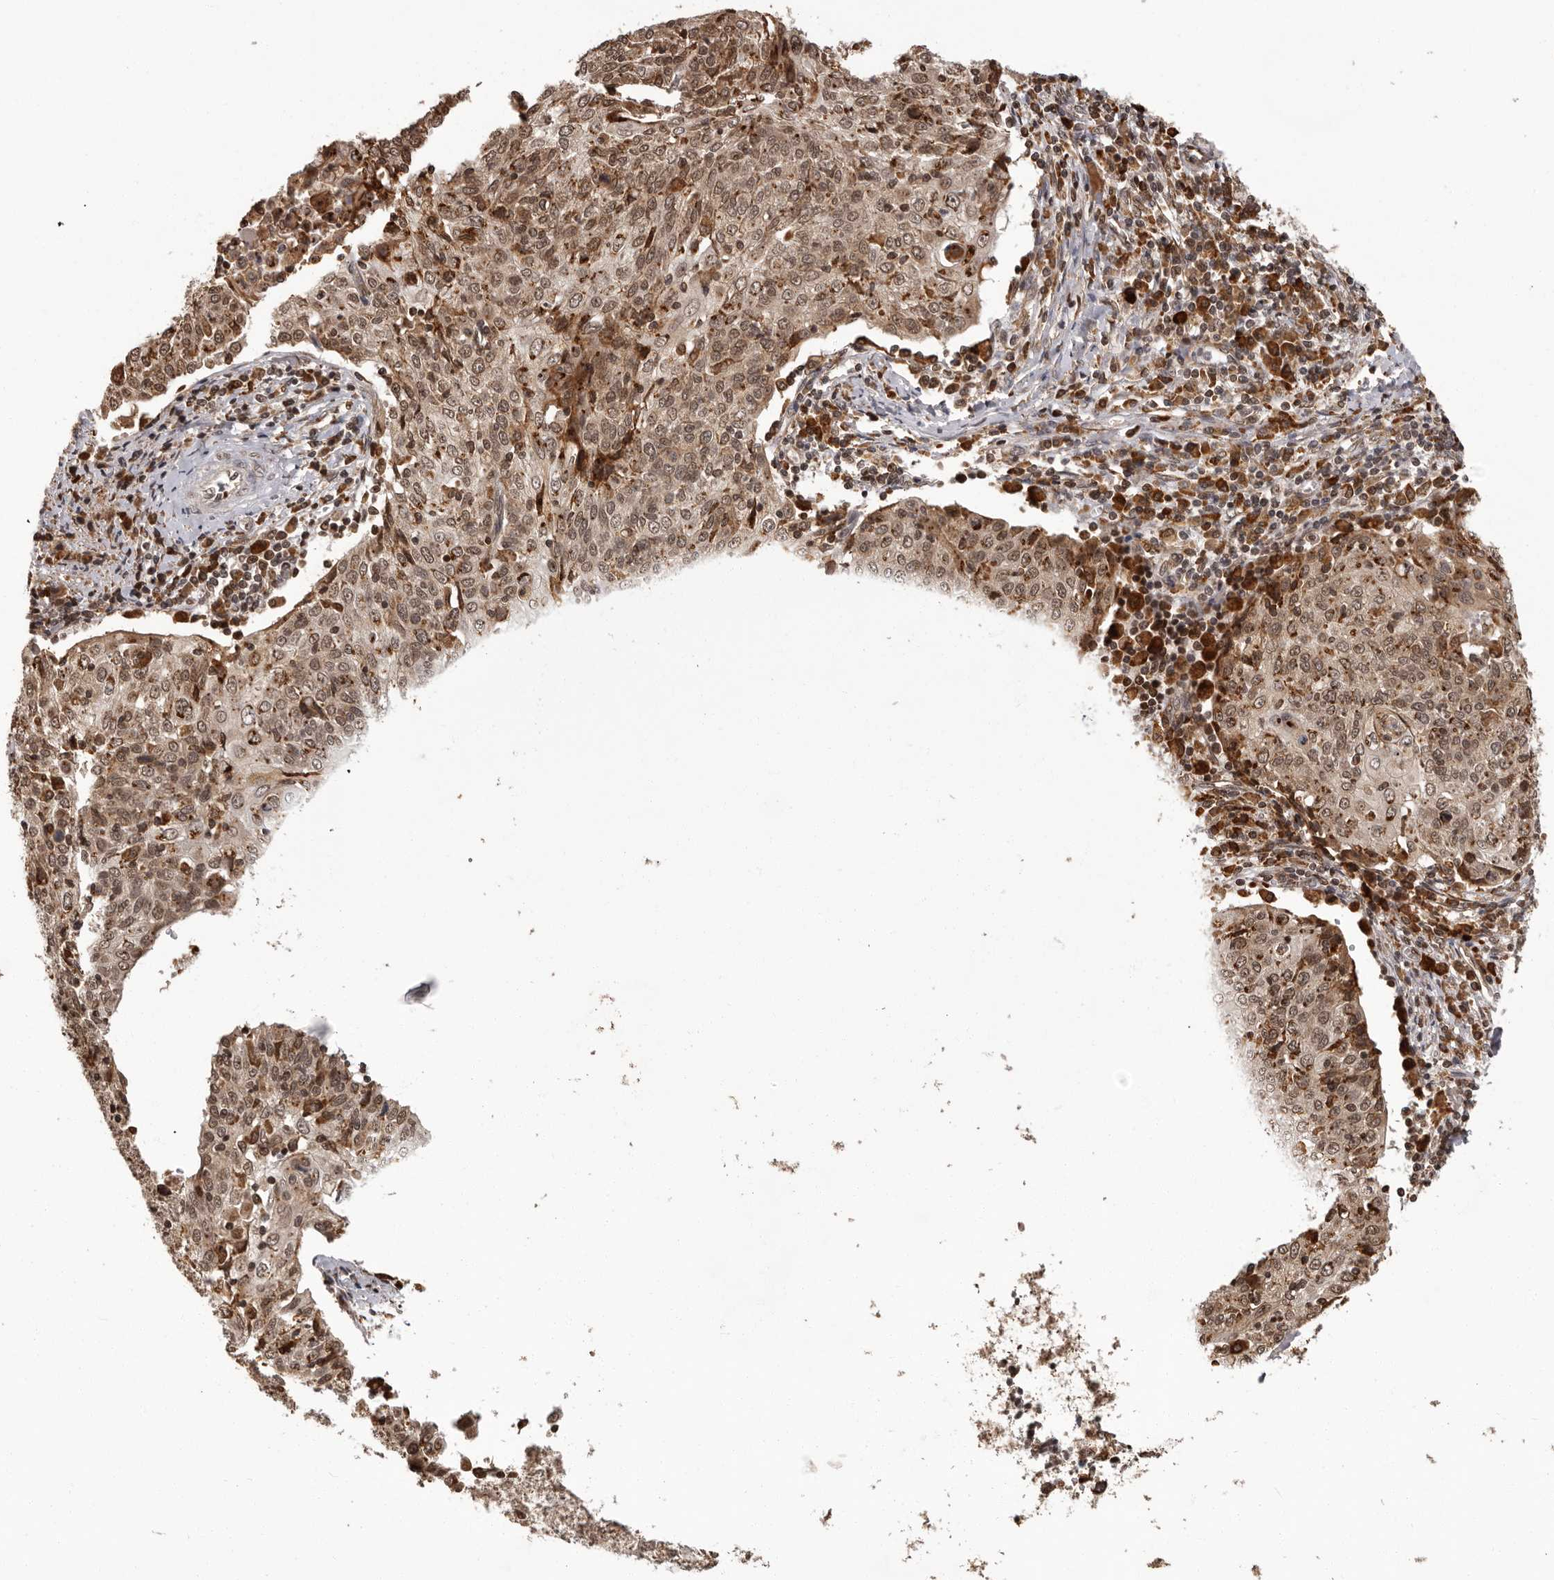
{"staining": {"intensity": "moderate", "quantity": ">75%", "location": "cytoplasmic/membranous,nuclear"}, "tissue": "cervical cancer", "cell_type": "Tumor cells", "image_type": "cancer", "snomed": [{"axis": "morphology", "description": "Squamous cell carcinoma, NOS"}, {"axis": "topography", "description": "Cervix"}], "caption": "Immunohistochemistry (IHC) of squamous cell carcinoma (cervical) demonstrates medium levels of moderate cytoplasmic/membranous and nuclear positivity in approximately >75% of tumor cells.", "gene": "IL32", "patient": {"sex": "female", "age": 48}}